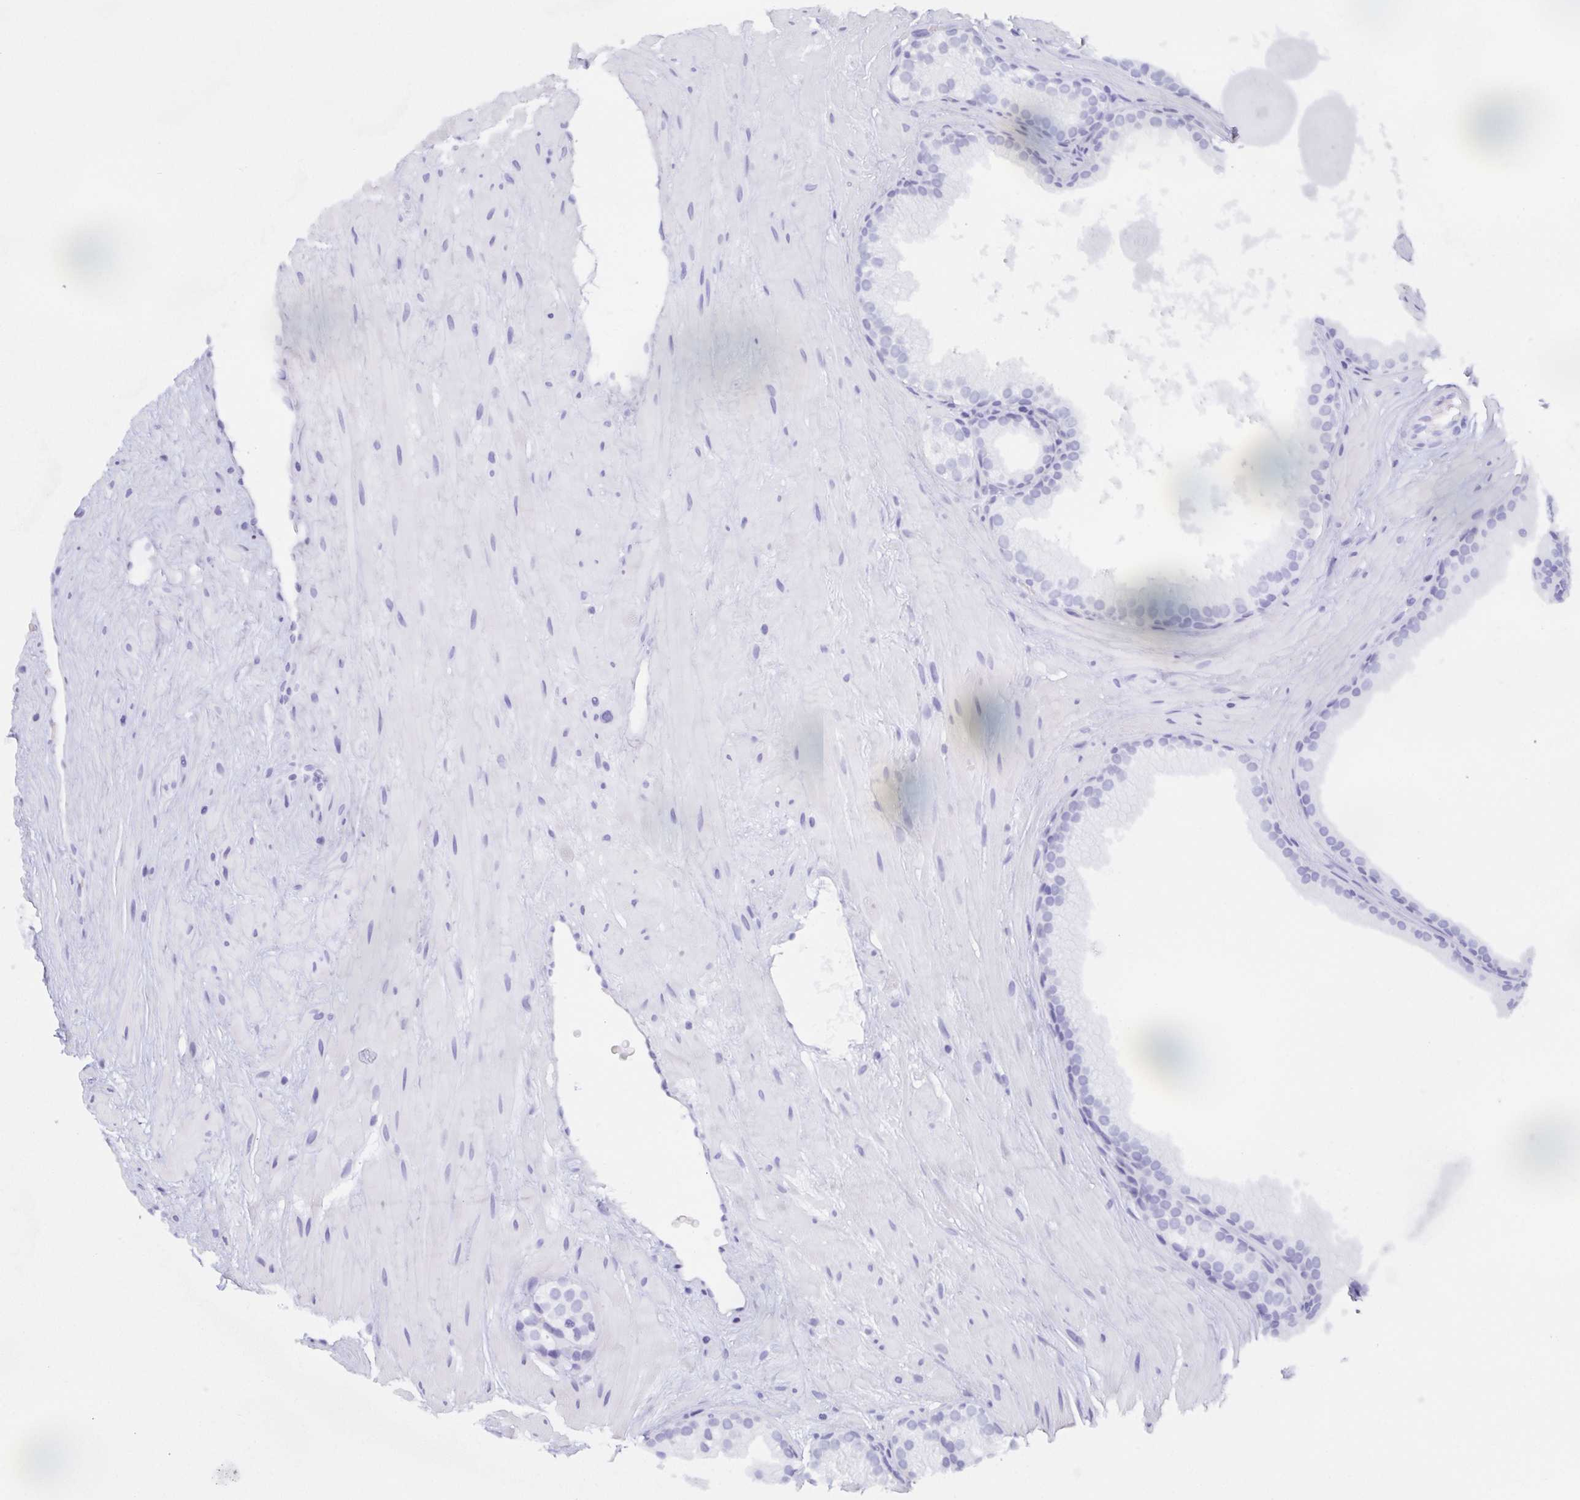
{"staining": {"intensity": "negative", "quantity": "none", "location": "none"}, "tissue": "prostate", "cell_type": "Glandular cells", "image_type": "normal", "snomed": [{"axis": "morphology", "description": "Normal tissue, NOS"}, {"axis": "topography", "description": "Prostate"}, {"axis": "topography", "description": "Peripheral nerve tissue"}], "caption": "Immunohistochemistry (IHC) photomicrograph of unremarkable prostate: human prostate stained with DAB reveals no significant protein staining in glandular cells.", "gene": "POU2F3", "patient": {"sex": "male", "age": 61}}